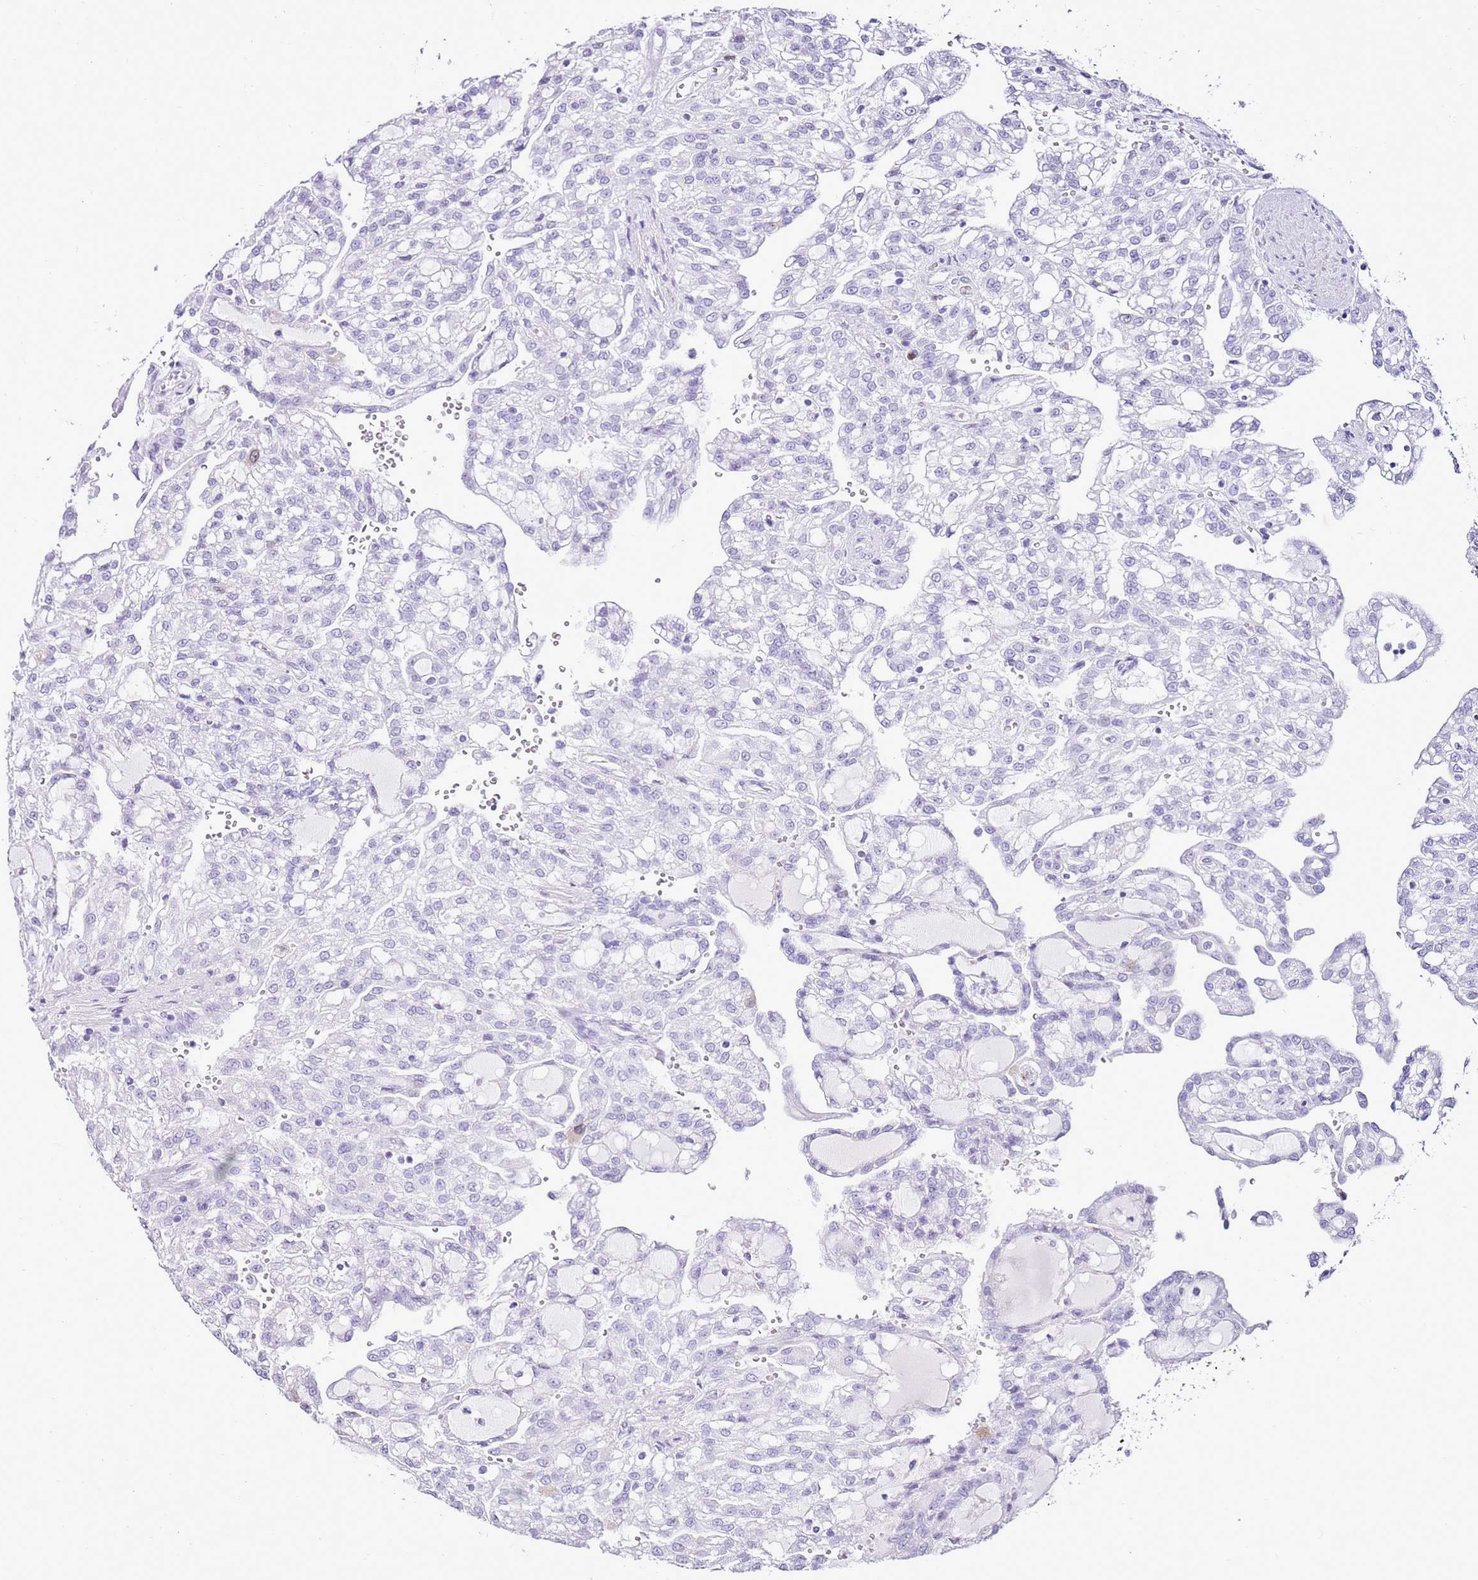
{"staining": {"intensity": "negative", "quantity": "none", "location": "none"}, "tissue": "renal cancer", "cell_type": "Tumor cells", "image_type": "cancer", "snomed": [{"axis": "morphology", "description": "Adenocarcinoma, NOS"}, {"axis": "topography", "description": "Kidney"}], "caption": "There is no significant positivity in tumor cells of renal cancer (adenocarcinoma).", "gene": "SPC25", "patient": {"sex": "male", "age": 63}}